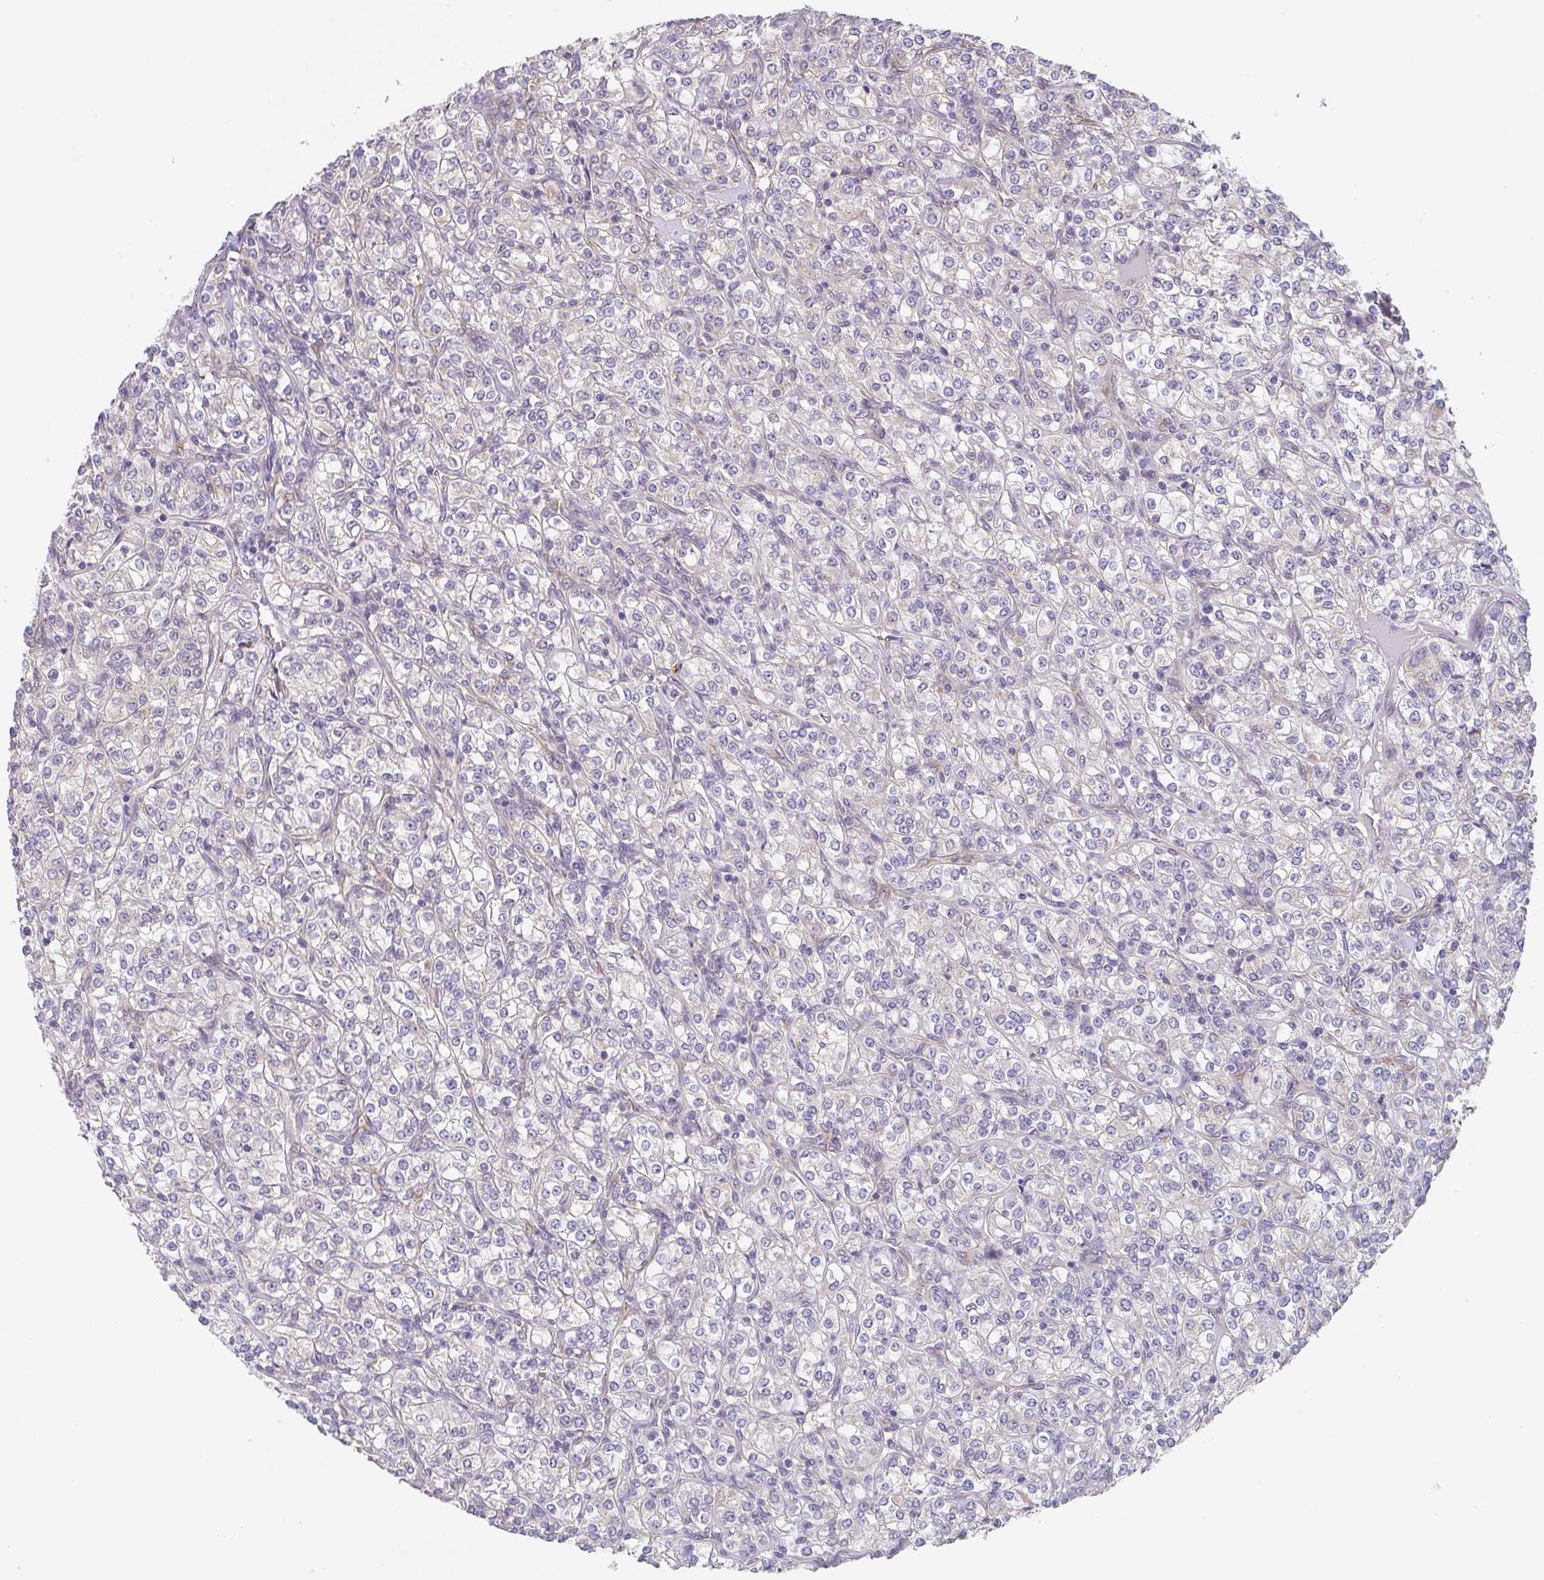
{"staining": {"intensity": "negative", "quantity": "none", "location": "none"}, "tissue": "renal cancer", "cell_type": "Tumor cells", "image_type": "cancer", "snomed": [{"axis": "morphology", "description": "Adenocarcinoma, NOS"}, {"axis": "topography", "description": "Kidney"}], "caption": "Tumor cells are negative for protein expression in human renal adenocarcinoma.", "gene": "TSPAN31", "patient": {"sex": "male", "age": 77}}